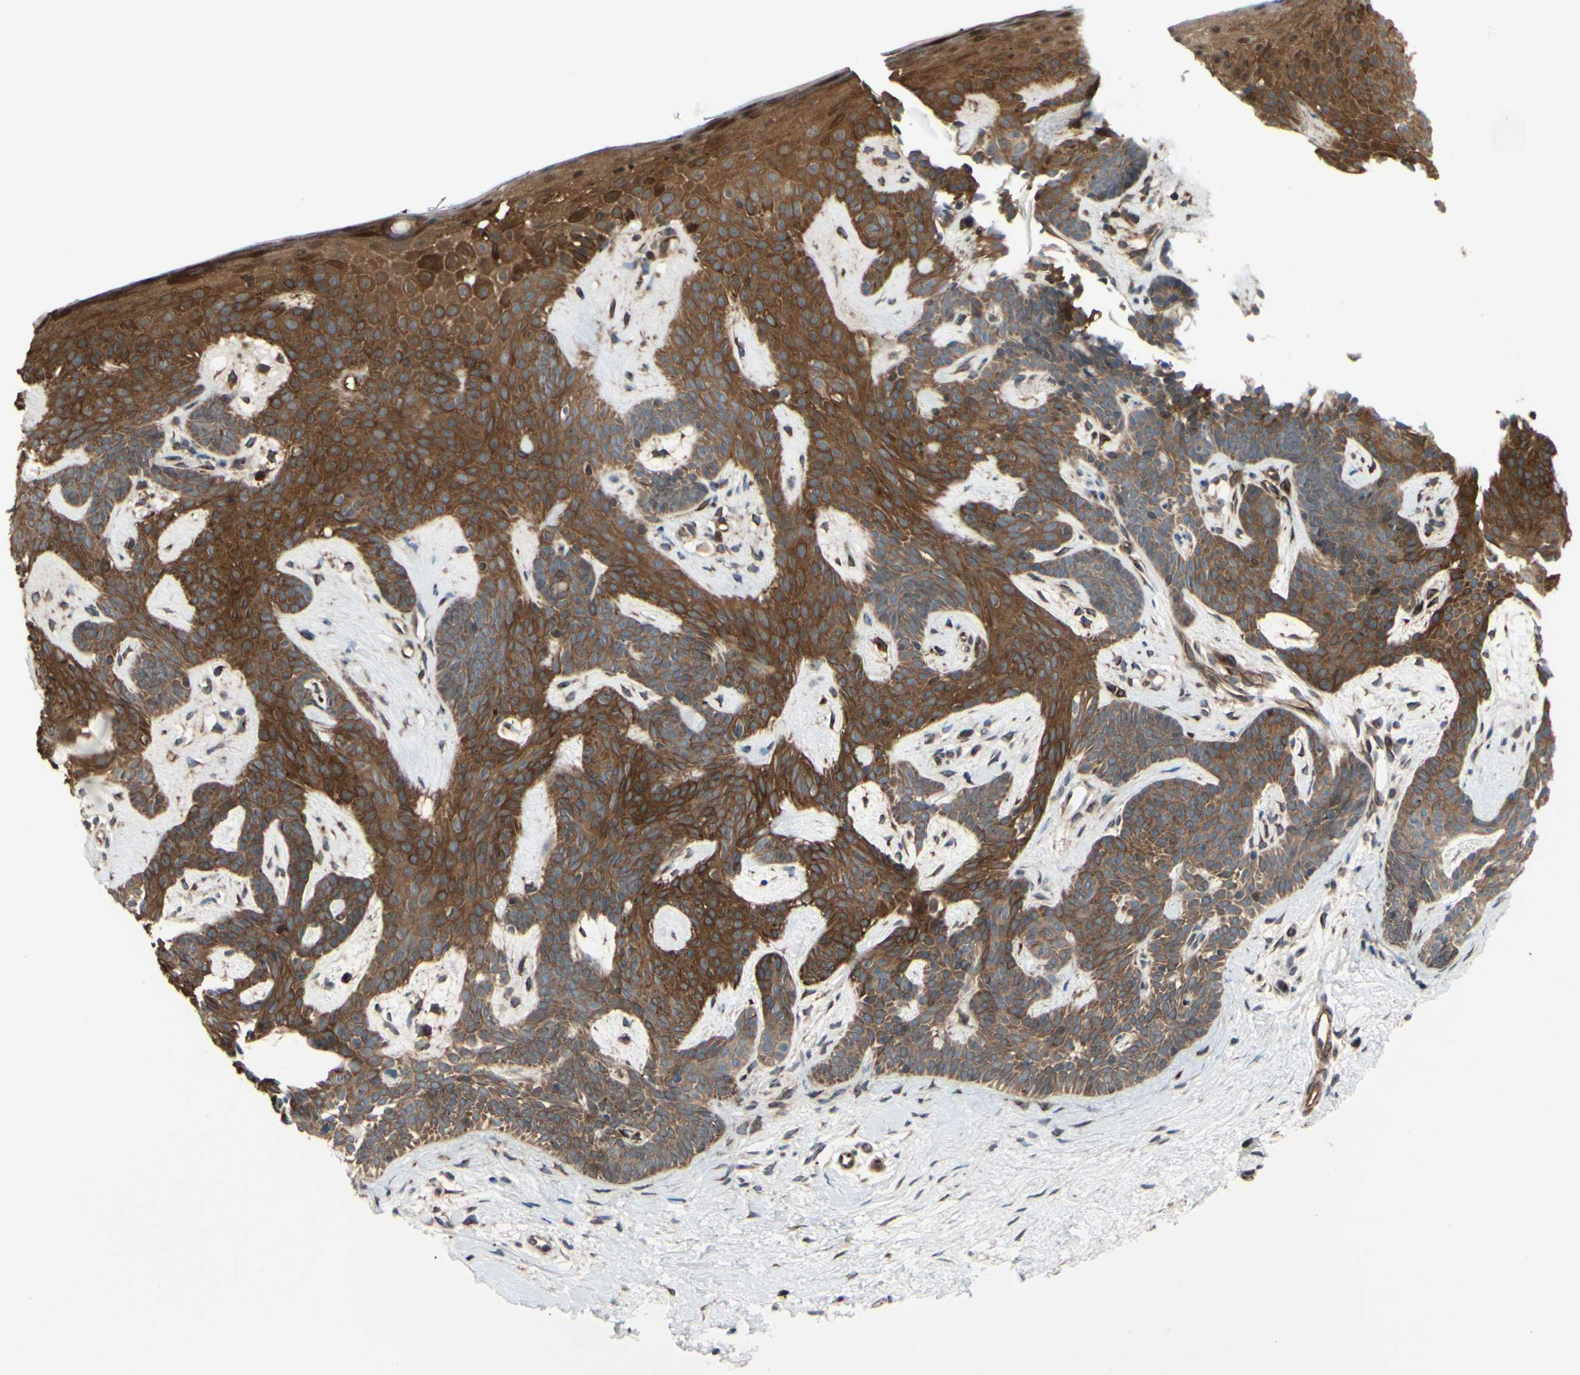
{"staining": {"intensity": "moderate", "quantity": ">75%", "location": "cytoplasmic/membranous"}, "tissue": "skin cancer", "cell_type": "Tumor cells", "image_type": "cancer", "snomed": [{"axis": "morphology", "description": "Developmental malformation"}, {"axis": "morphology", "description": "Basal cell carcinoma"}, {"axis": "topography", "description": "Skin"}], "caption": "Skin basal cell carcinoma stained with DAB immunohistochemistry (IHC) shows medium levels of moderate cytoplasmic/membranous expression in about >75% of tumor cells.", "gene": "PRAF2", "patient": {"sex": "female", "age": 62}}